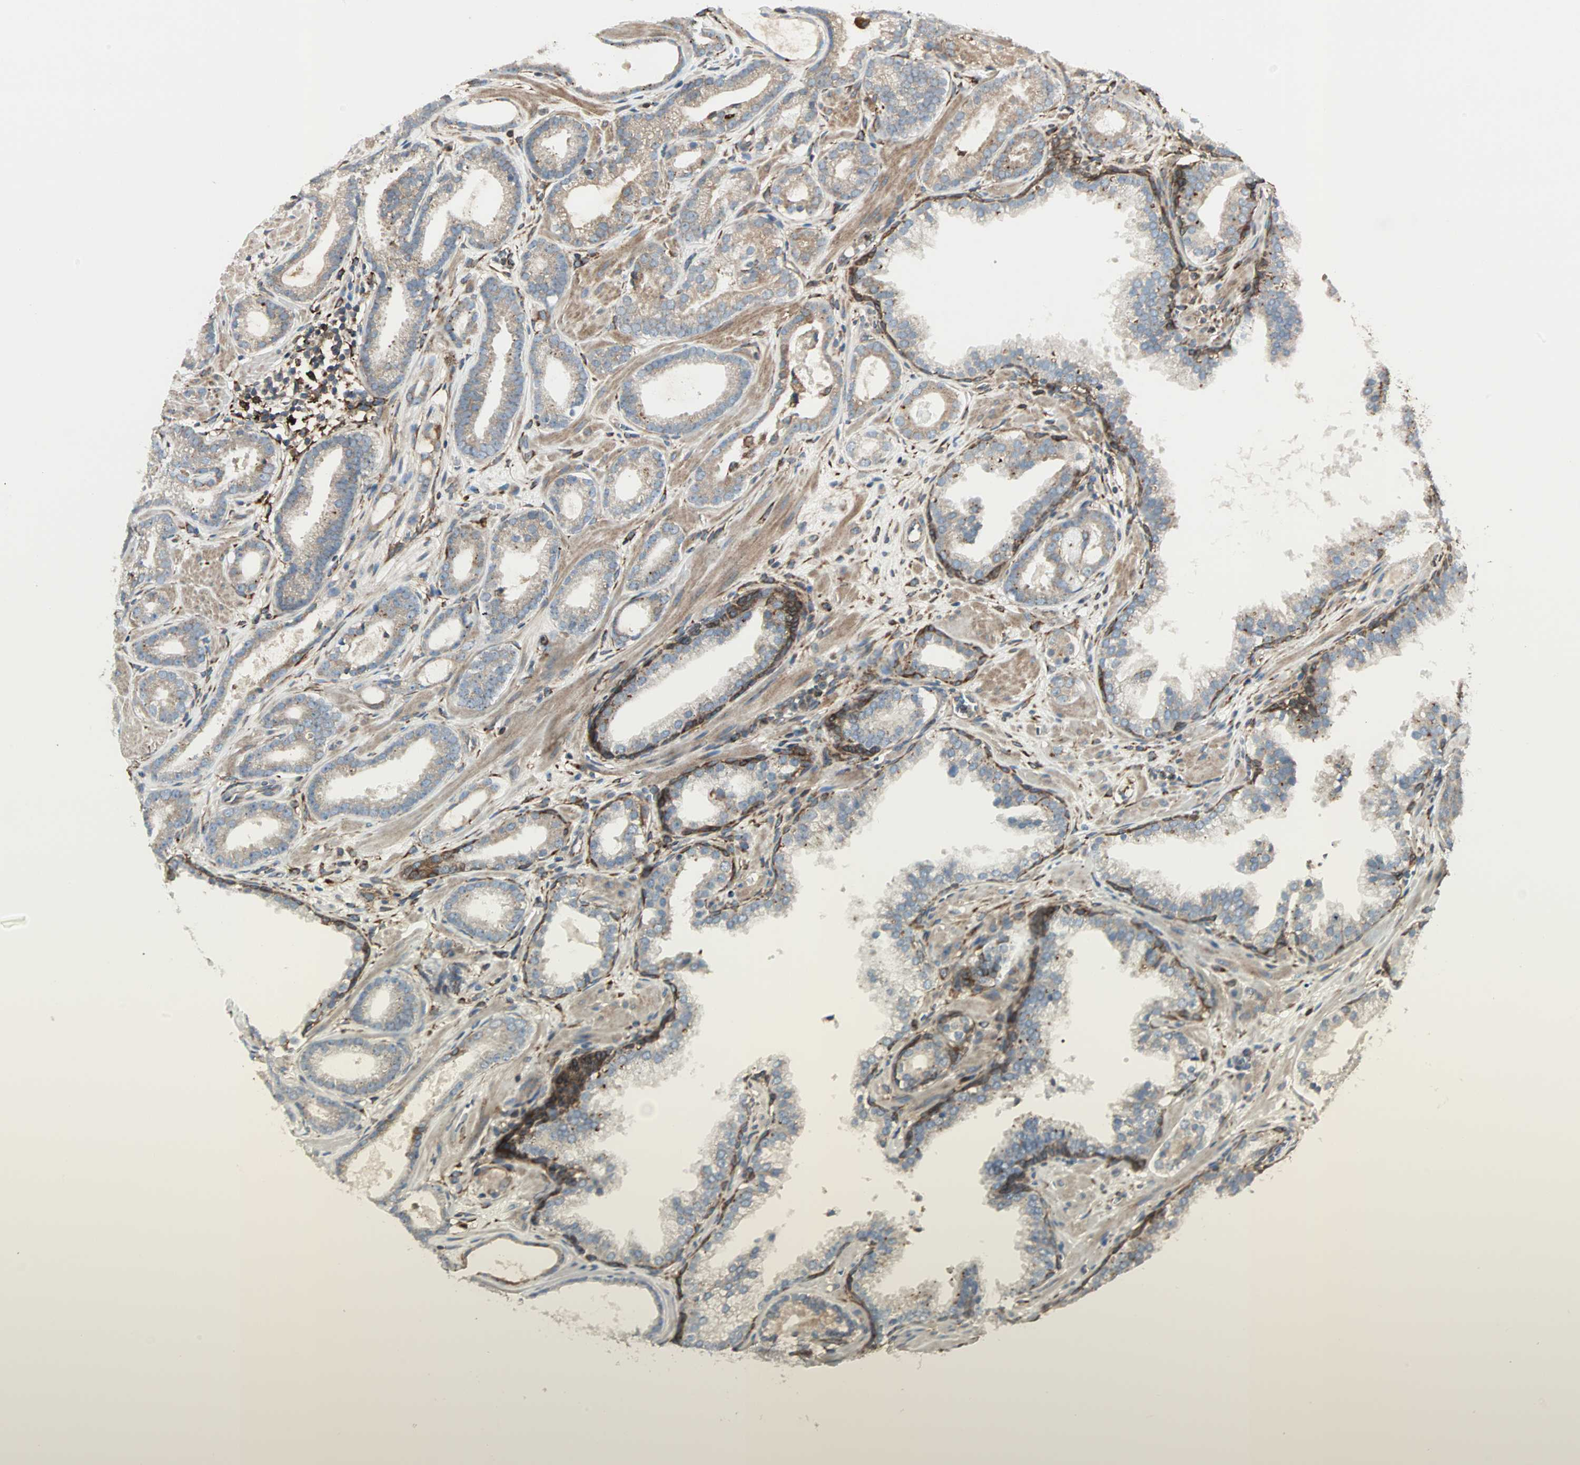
{"staining": {"intensity": "moderate", "quantity": ">75%", "location": "cytoplasmic/membranous"}, "tissue": "prostate cancer", "cell_type": "Tumor cells", "image_type": "cancer", "snomed": [{"axis": "morphology", "description": "Adenocarcinoma, Low grade"}, {"axis": "topography", "description": "Prostate"}], "caption": "Immunohistochemical staining of prostate cancer displays medium levels of moderate cytoplasmic/membranous protein staining in about >75% of tumor cells. Using DAB (3,3'-diaminobenzidine) (brown) and hematoxylin (blue) stains, captured at high magnification using brightfield microscopy.", "gene": "H6PD", "patient": {"sex": "male", "age": 57}}